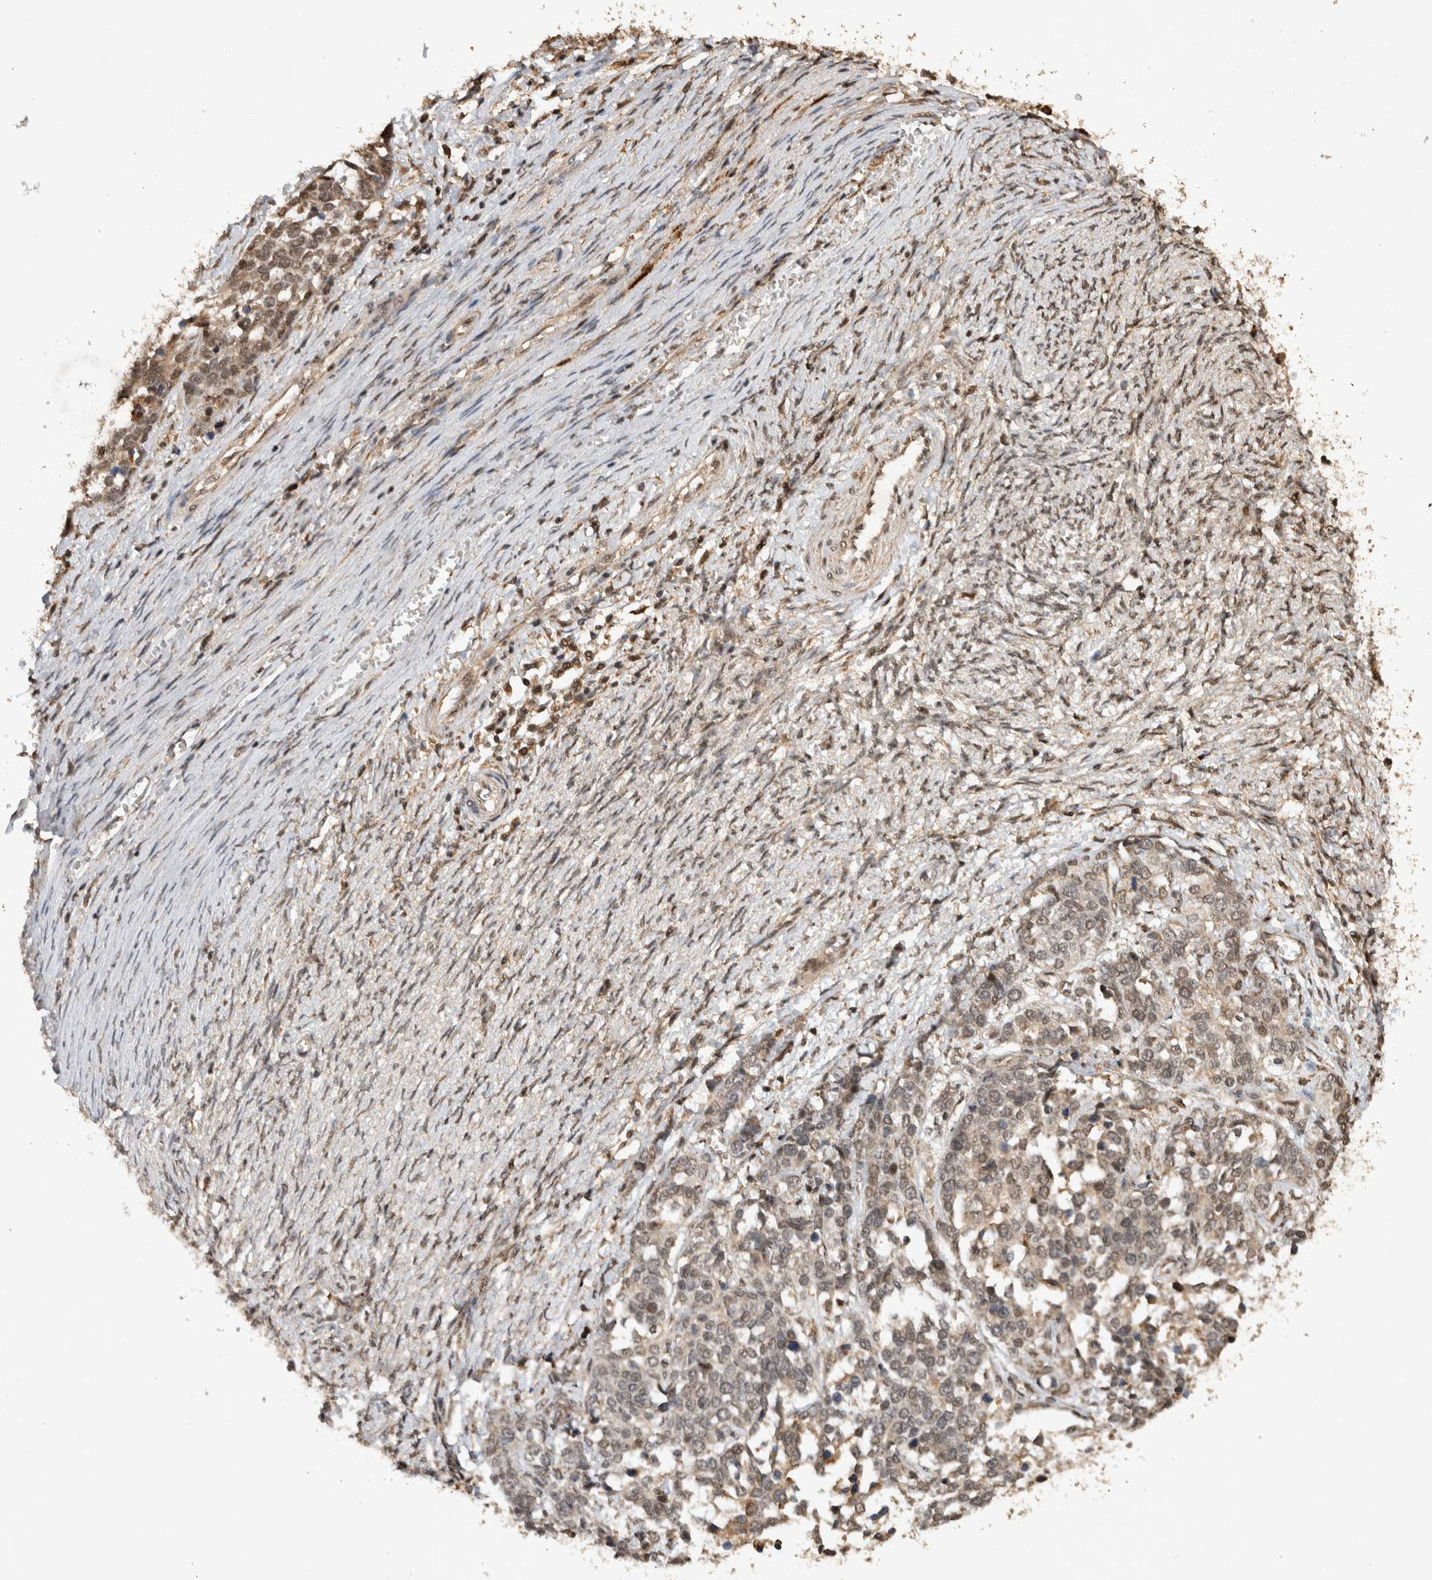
{"staining": {"intensity": "weak", "quantity": ">75%", "location": "cytoplasmic/membranous,nuclear"}, "tissue": "ovarian cancer", "cell_type": "Tumor cells", "image_type": "cancer", "snomed": [{"axis": "morphology", "description": "Cystadenocarcinoma, serous, NOS"}, {"axis": "topography", "description": "Ovary"}], "caption": "Ovarian cancer stained with a protein marker displays weak staining in tumor cells.", "gene": "KEAP1", "patient": {"sex": "female", "age": 44}}